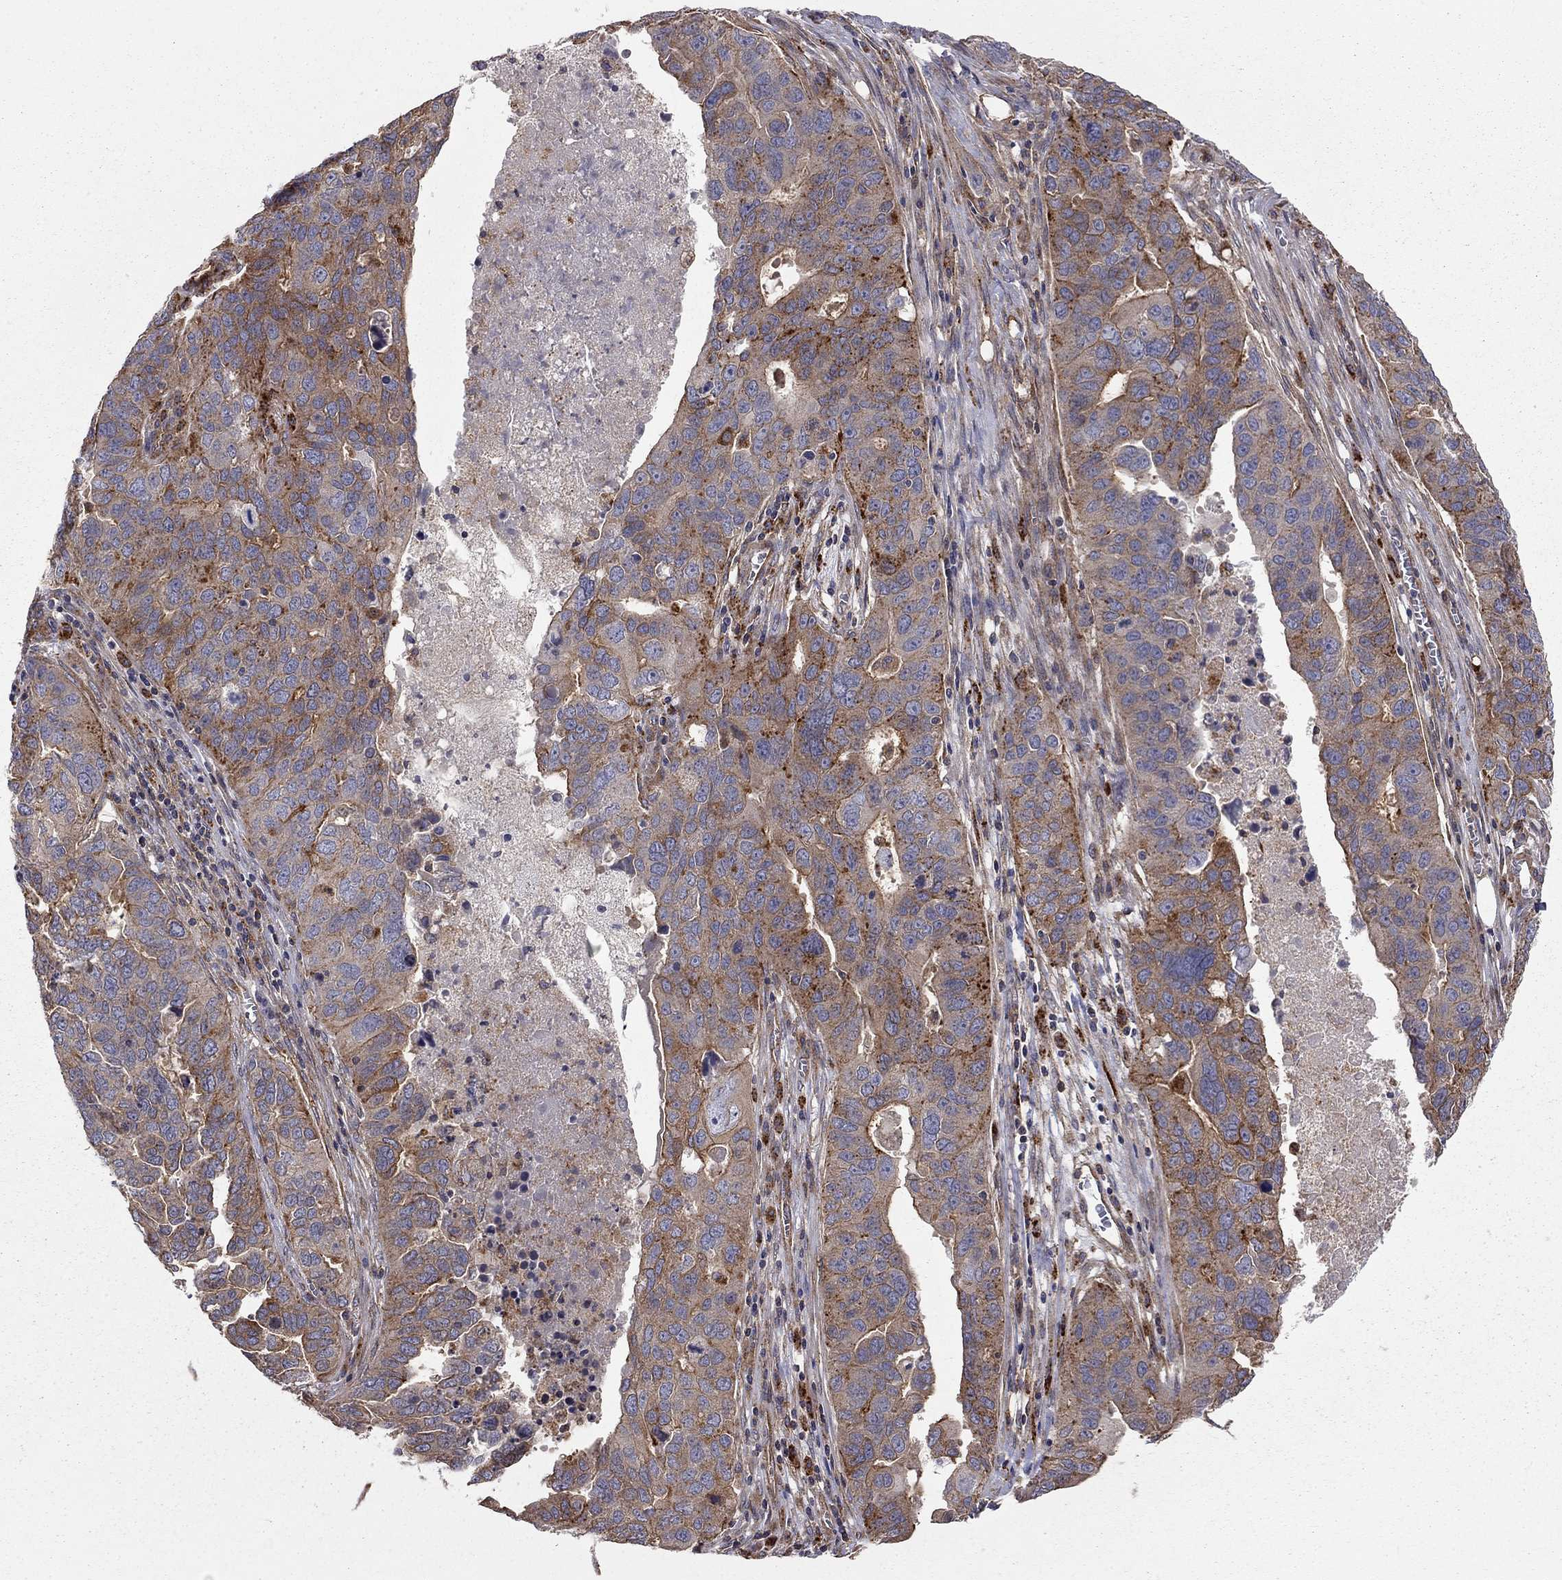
{"staining": {"intensity": "strong", "quantity": "25%-75%", "location": "cytoplasmic/membranous"}, "tissue": "ovarian cancer", "cell_type": "Tumor cells", "image_type": "cancer", "snomed": [{"axis": "morphology", "description": "Carcinoma, endometroid"}, {"axis": "topography", "description": "Soft tissue"}, {"axis": "topography", "description": "Ovary"}], "caption": "Immunohistochemical staining of ovarian cancer (endometroid carcinoma) exhibits strong cytoplasmic/membranous protein expression in about 25%-75% of tumor cells. (IHC, brightfield microscopy, high magnification).", "gene": "RASEF", "patient": {"sex": "female", "age": 52}}